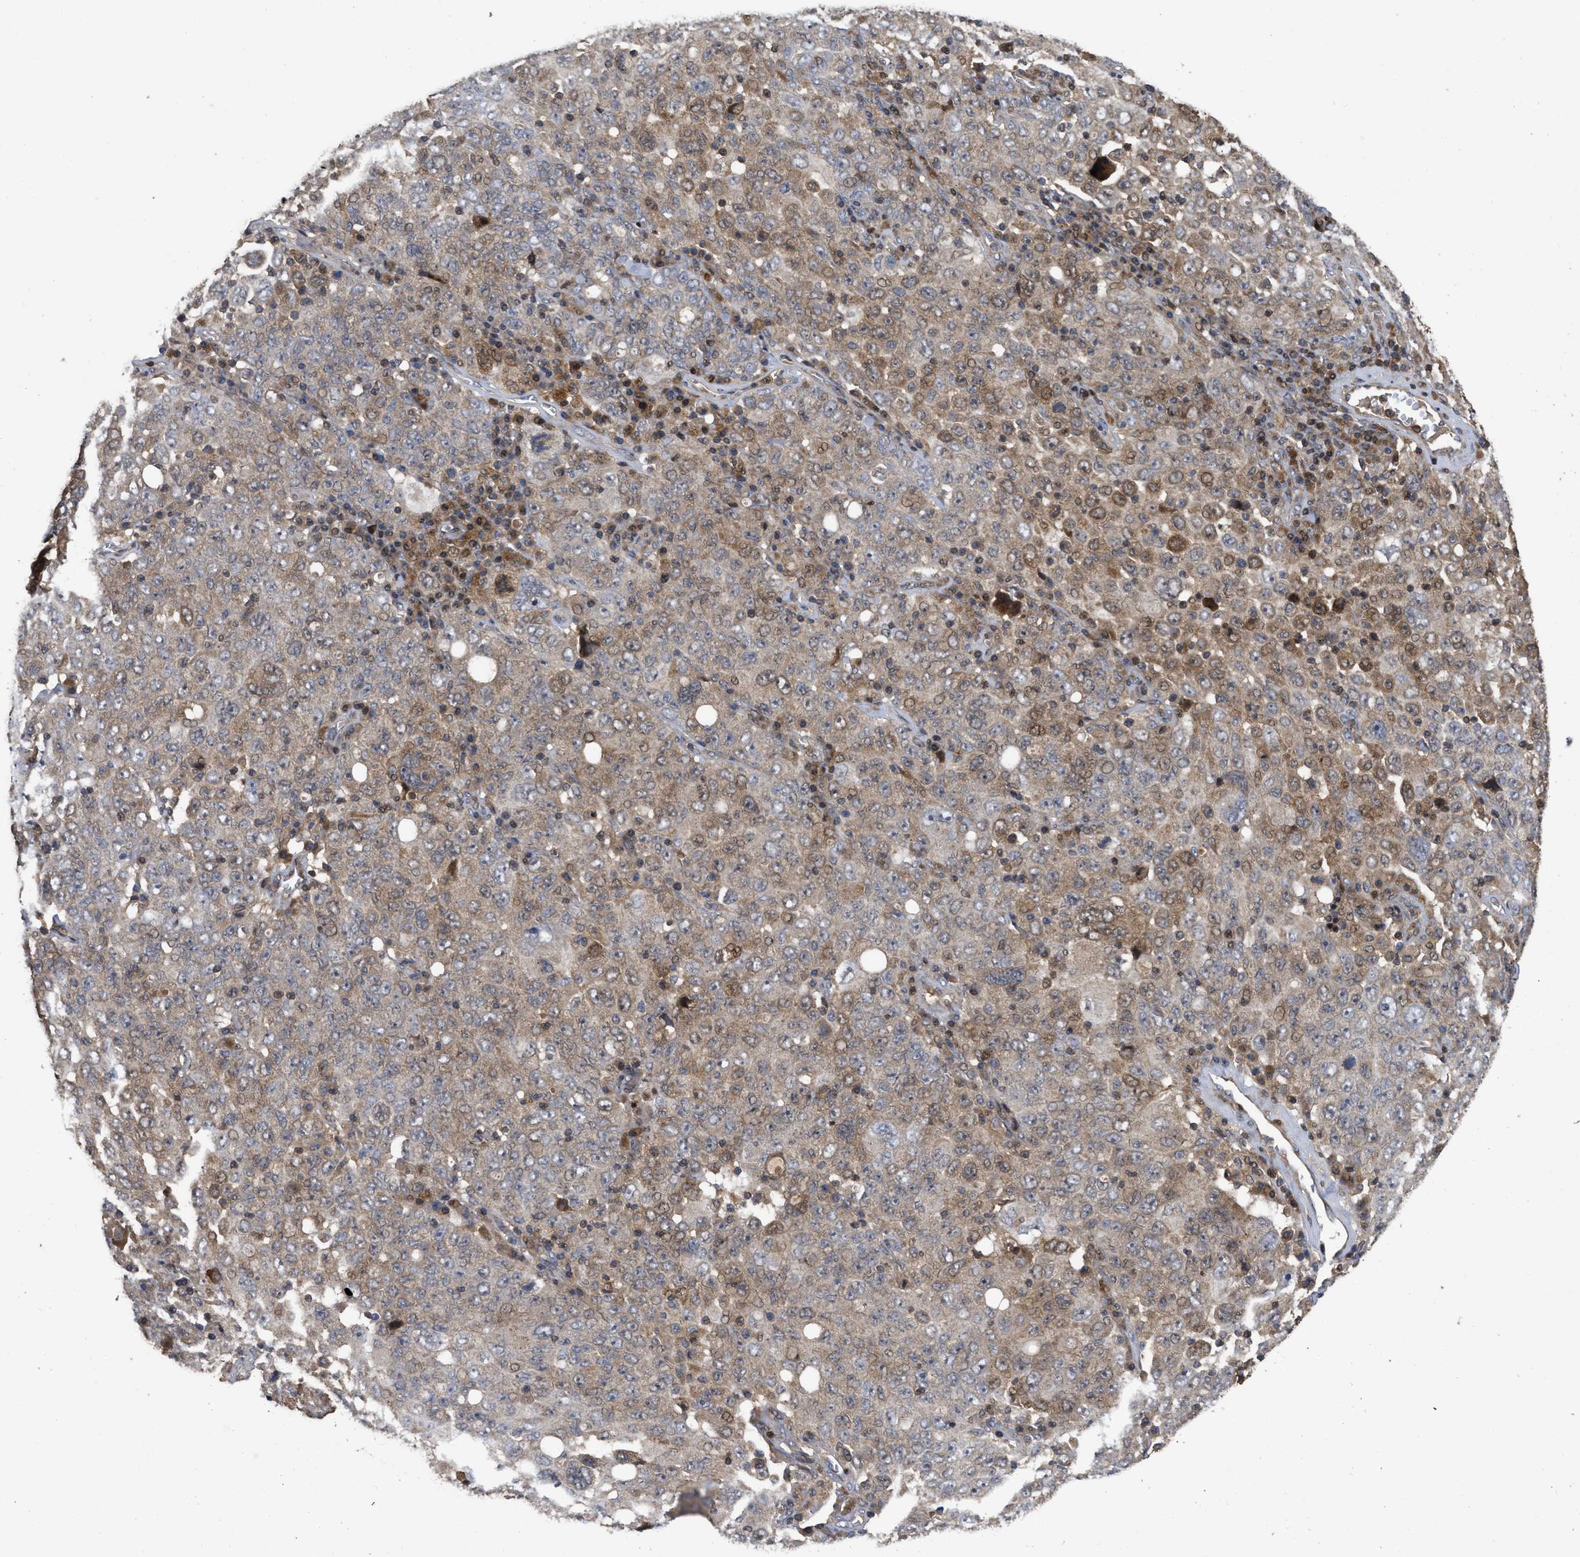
{"staining": {"intensity": "moderate", "quantity": "25%-75%", "location": "cytoplasmic/membranous,nuclear"}, "tissue": "ovarian cancer", "cell_type": "Tumor cells", "image_type": "cancer", "snomed": [{"axis": "morphology", "description": "Carcinoma, endometroid"}, {"axis": "topography", "description": "Ovary"}], "caption": "Protein expression analysis of ovarian cancer (endometroid carcinoma) exhibits moderate cytoplasmic/membranous and nuclear positivity in about 25%-75% of tumor cells.", "gene": "CBR3", "patient": {"sex": "female", "age": 62}}